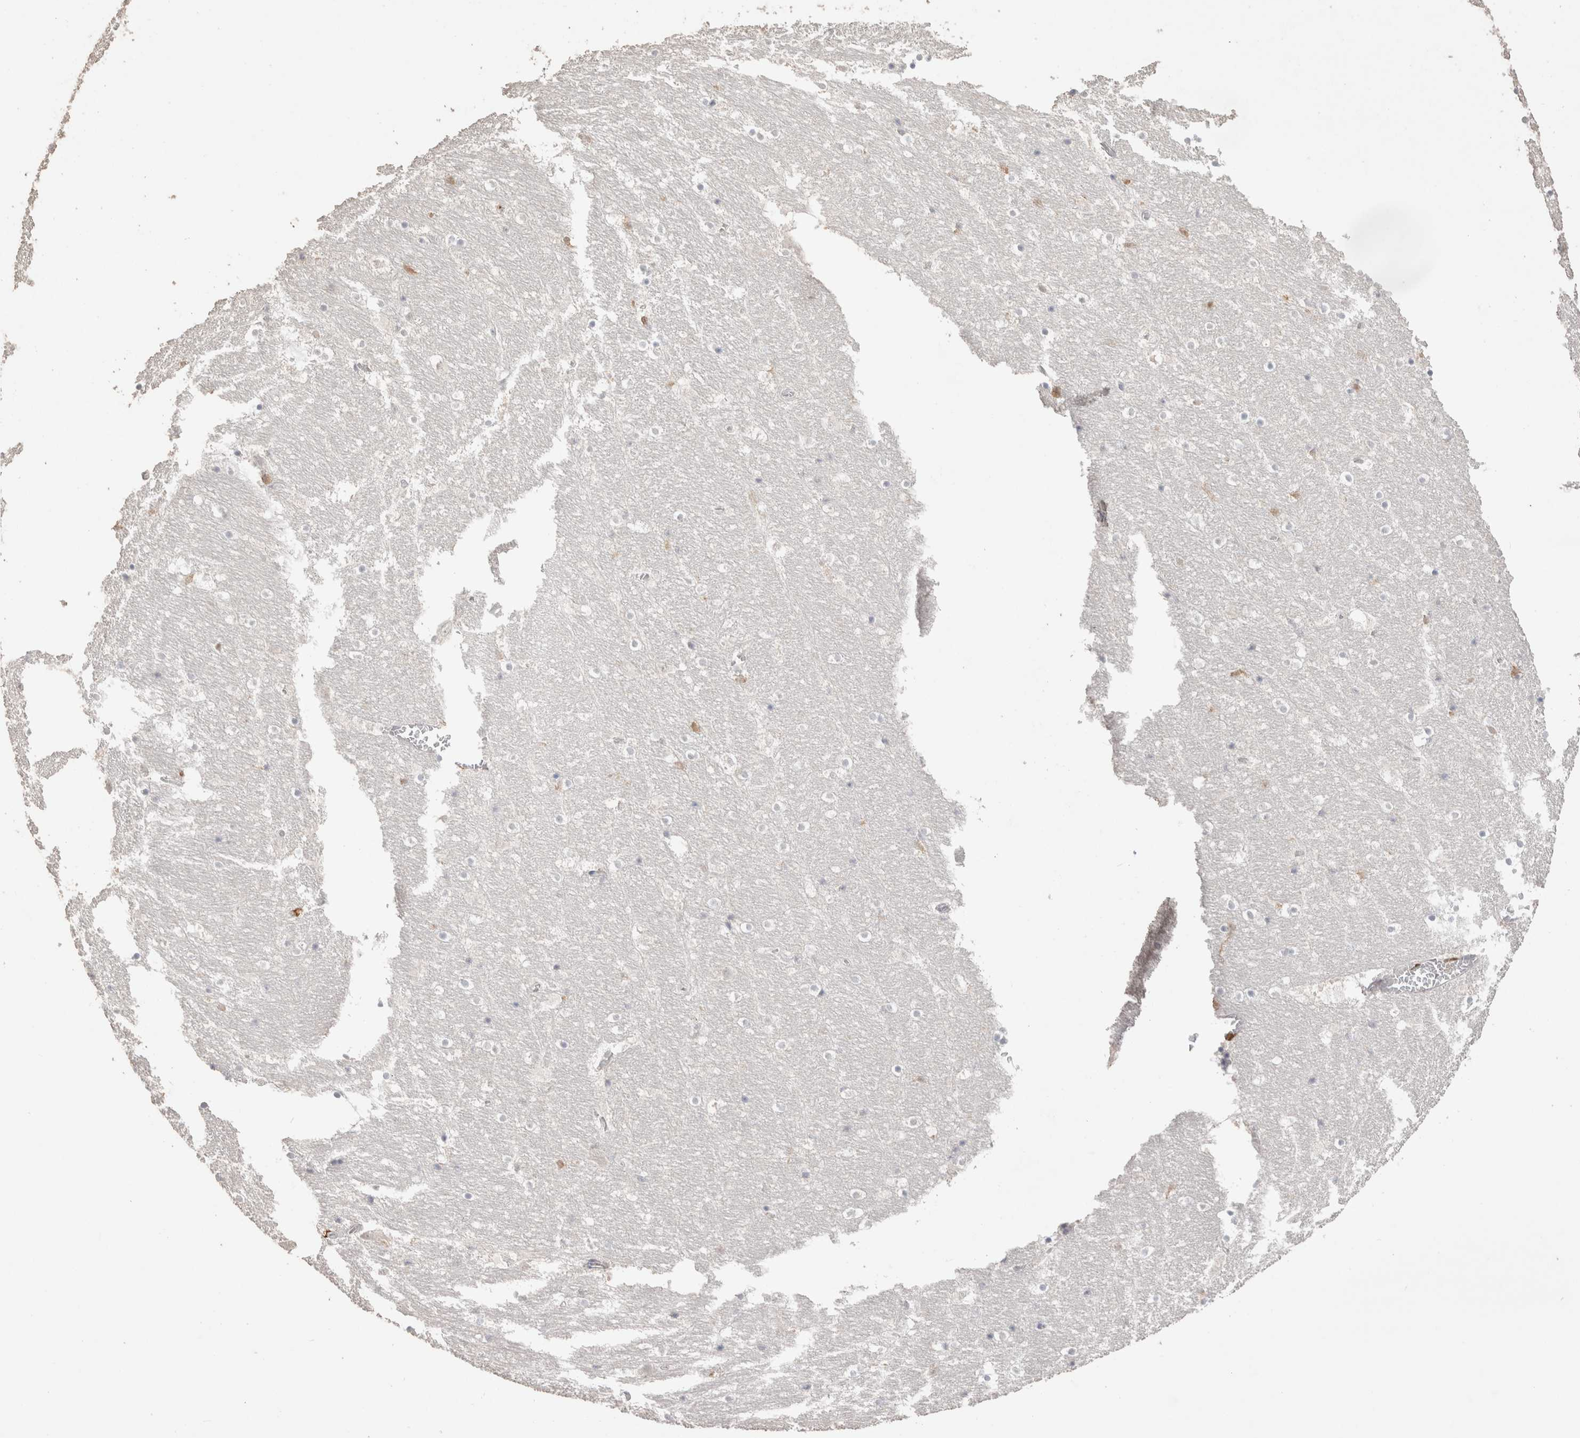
{"staining": {"intensity": "negative", "quantity": "none", "location": "none"}, "tissue": "hippocampus", "cell_type": "Glial cells", "image_type": "normal", "snomed": [{"axis": "morphology", "description": "Normal tissue, NOS"}, {"axis": "topography", "description": "Hippocampus"}], "caption": "DAB (3,3'-diaminobenzidine) immunohistochemical staining of unremarkable hippocampus exhibits no significant expression in glial cells.", "gene": "HPGDS", "patient": {"sex": "male", "age": 45}}